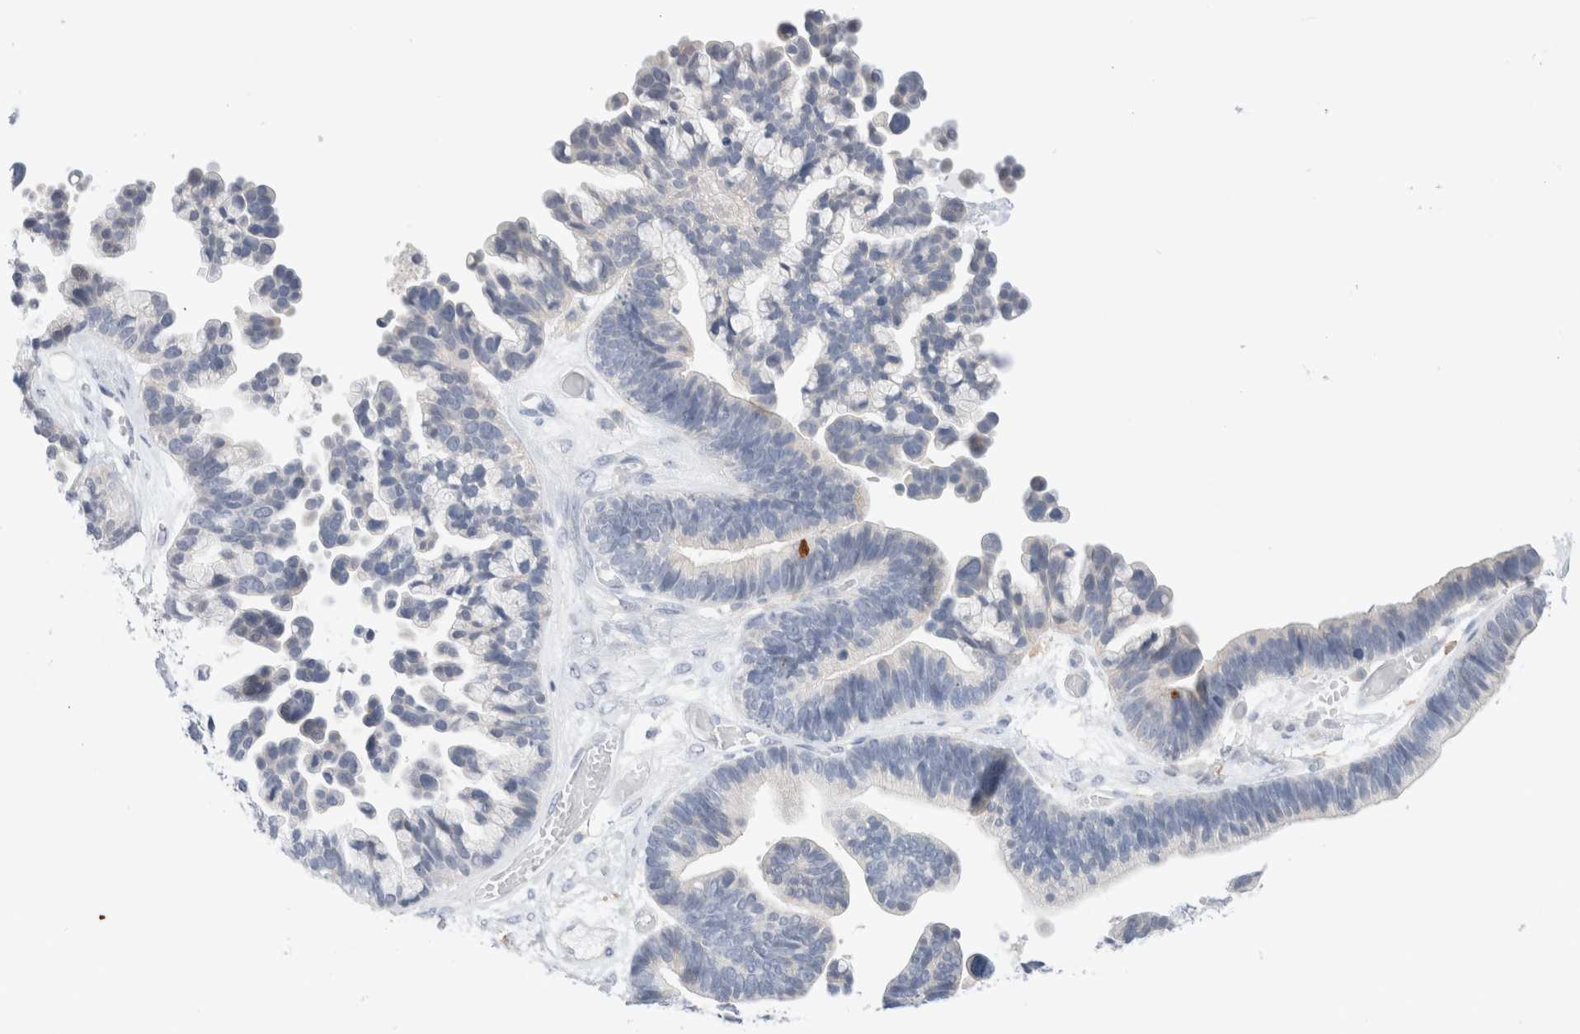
{"staining": {"intensity": "negative", "quantity": "none", "location": "none"}, "tissue": "ovarian cancer", "cell_type": "Tumor cells", "image_type": "cancer", "snomed": [{"axis": "morphology", "description": "Cystadenocarcinoma, serous, NOS"}, {"axis": "topography", "description": "Ovary"}], "caption": "This is a photomicrograph of immunohistochemistry staining of serous cystadenocarcinoma (ovarian), which shows no positivity in tumor cells.", "gene": "ADAM30", "patient": {"sex": "female", "age": 56}}